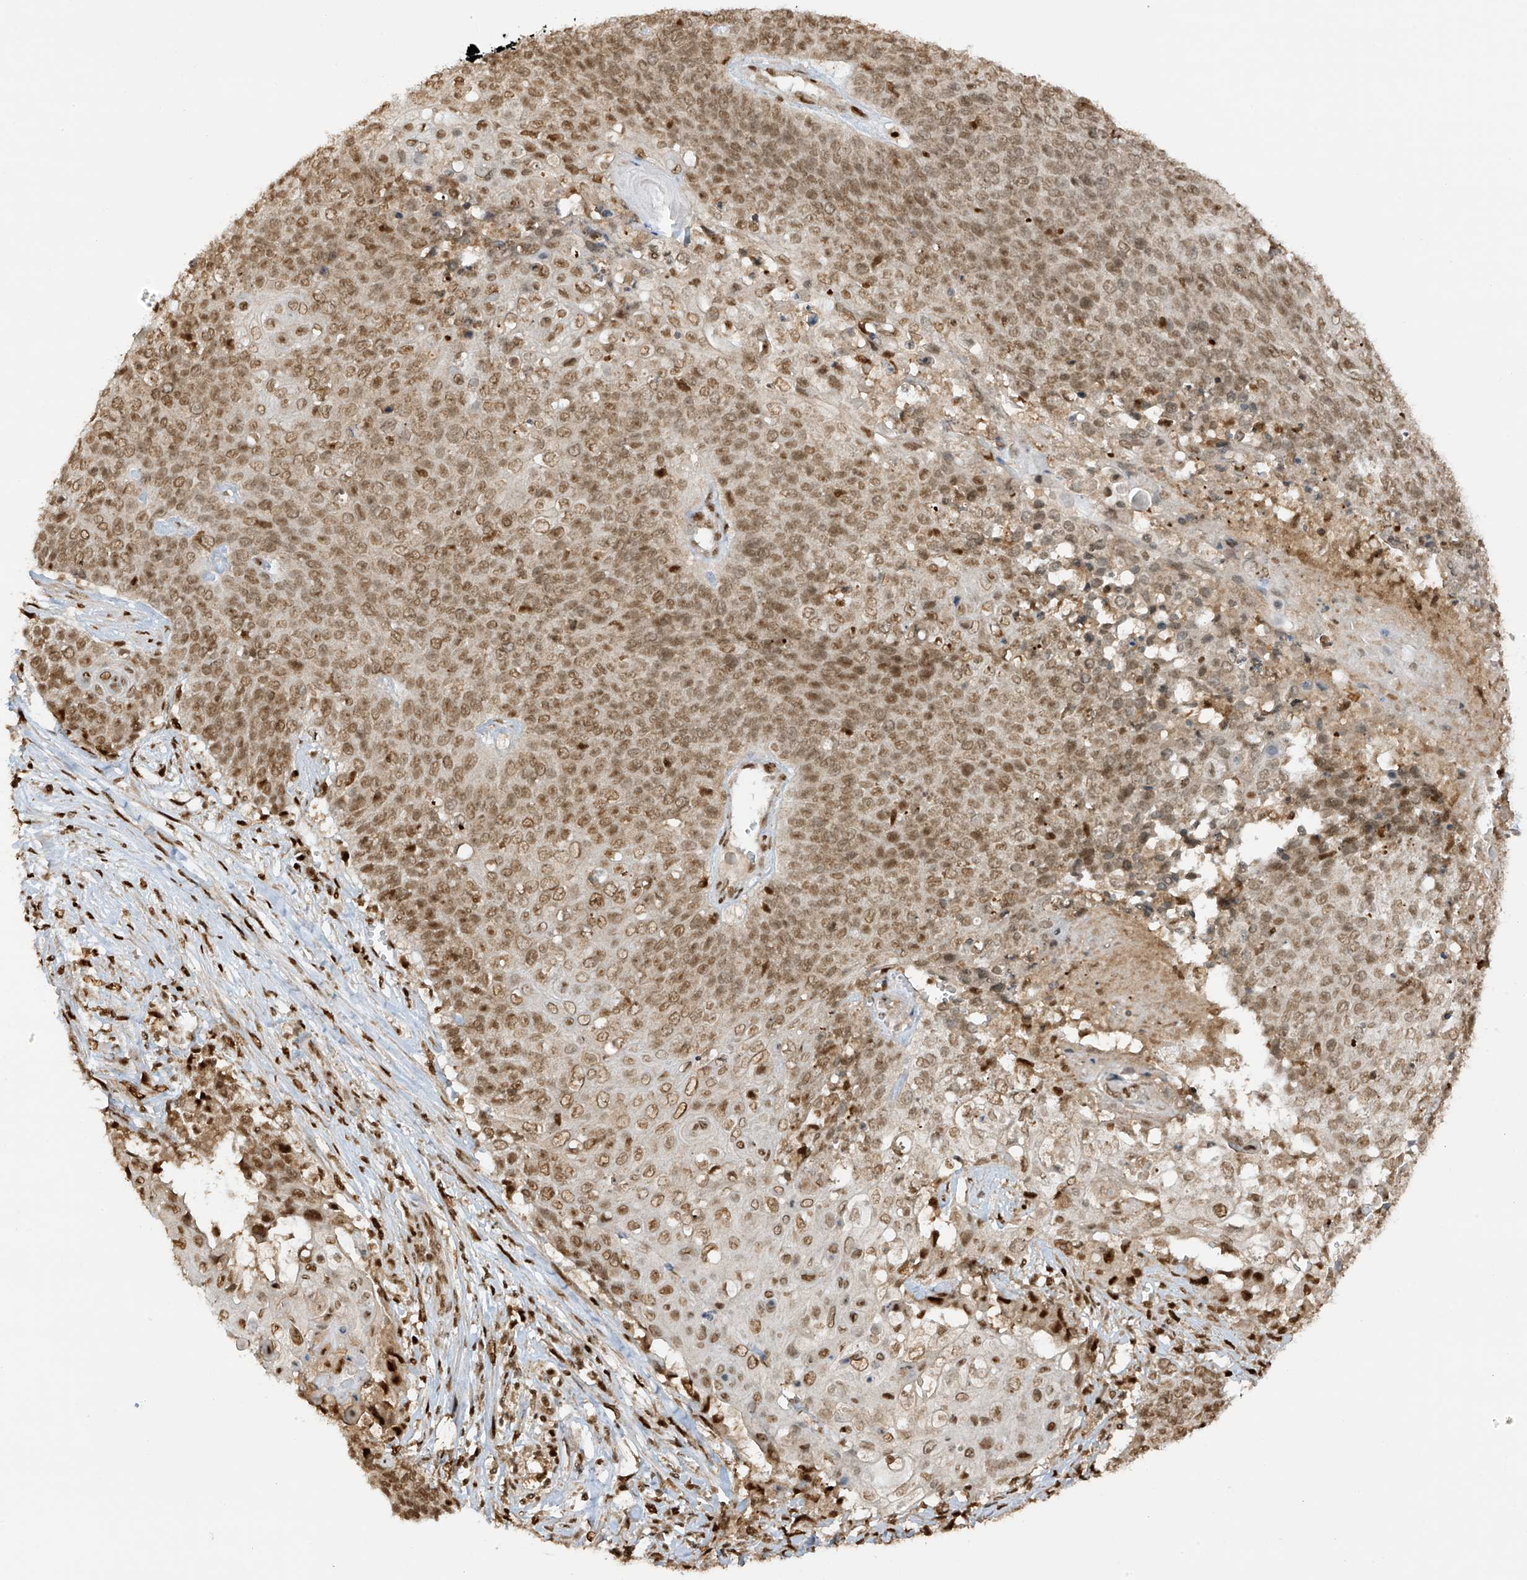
{"staining": {"intensity": "moderate", "quantity": ">75%", "location": "nuclear"}, "tissue": "cervical cancer", "cell_type": "Tumor cells", "image_type": "cancer", "snomed": [{"axis": "morphology", "description": "Squamous cell carcinoma, NOS"}, {"axis": "topography", "description": "Cervix"}], "caption": "Immunohistochemistry (DAB) staining of human cervical cancer shows moderate nuclear protein expression in about >75% of tumor cells.", "gene": "KPNB1", "patient": {"sex": "female", "age": 39}}